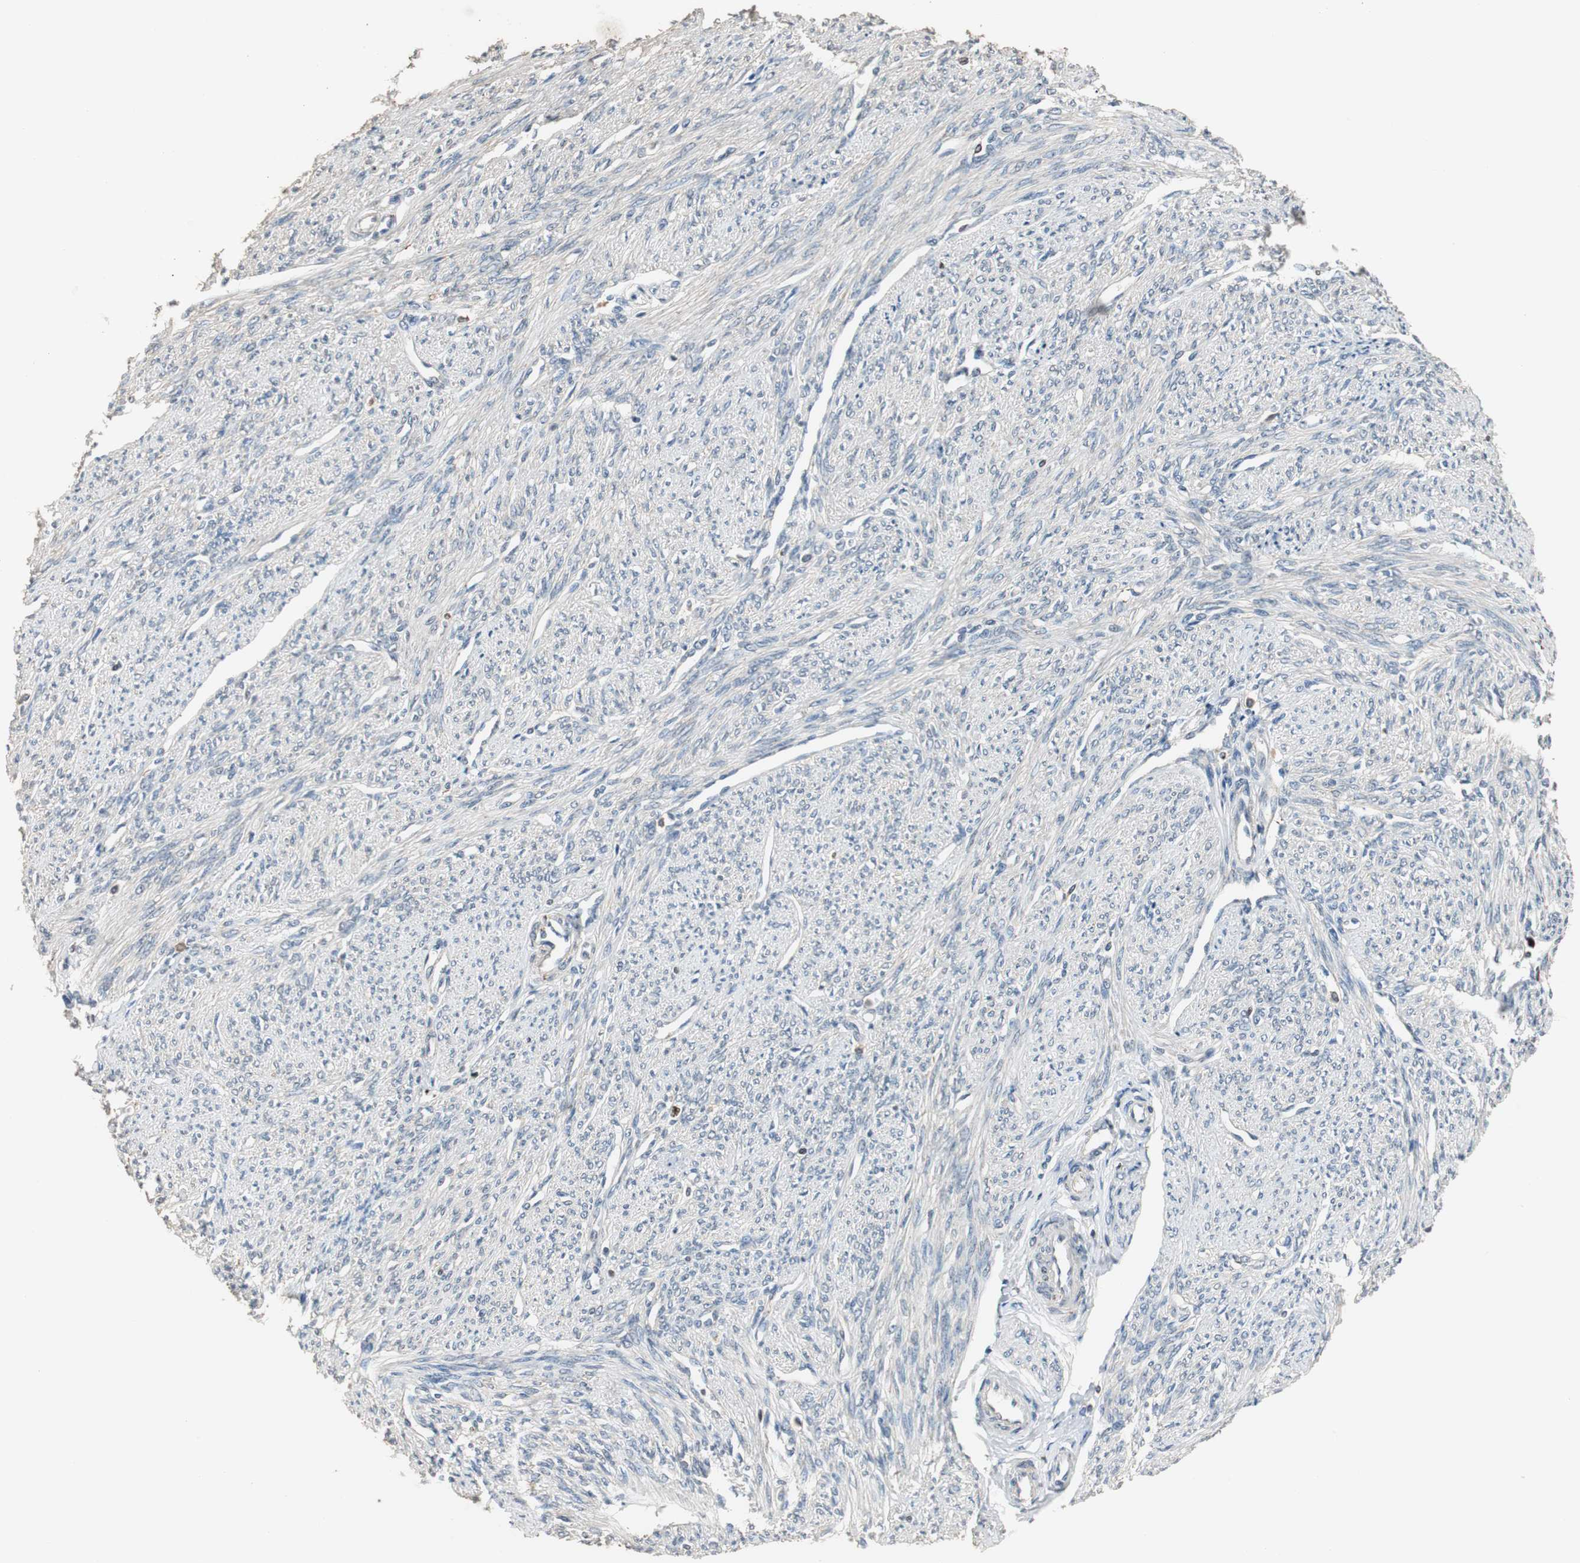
{"staining": {"intensity": "negative", "quantity": "none", "location": "none"}, "tissue": "smooth muscle", "cell_type": "Smooth muscle cells", "image_type": "normal", "snomed": [{"axis": "morphology", "description": "Normal tissue, NOS"}, {"axis": "topography", "description": "Smooth muscle"}], "caption": "Smooth muscle cells are negative for protein expression in benign human smooth muscle. The staining was performed using DAB to visualize the protein expression in brown, while the nuclei were stained in blue with hematoxylin (Magnification: 20x).", "gene": "FEN1", "patient": {"sex": "female", "age": 65}}